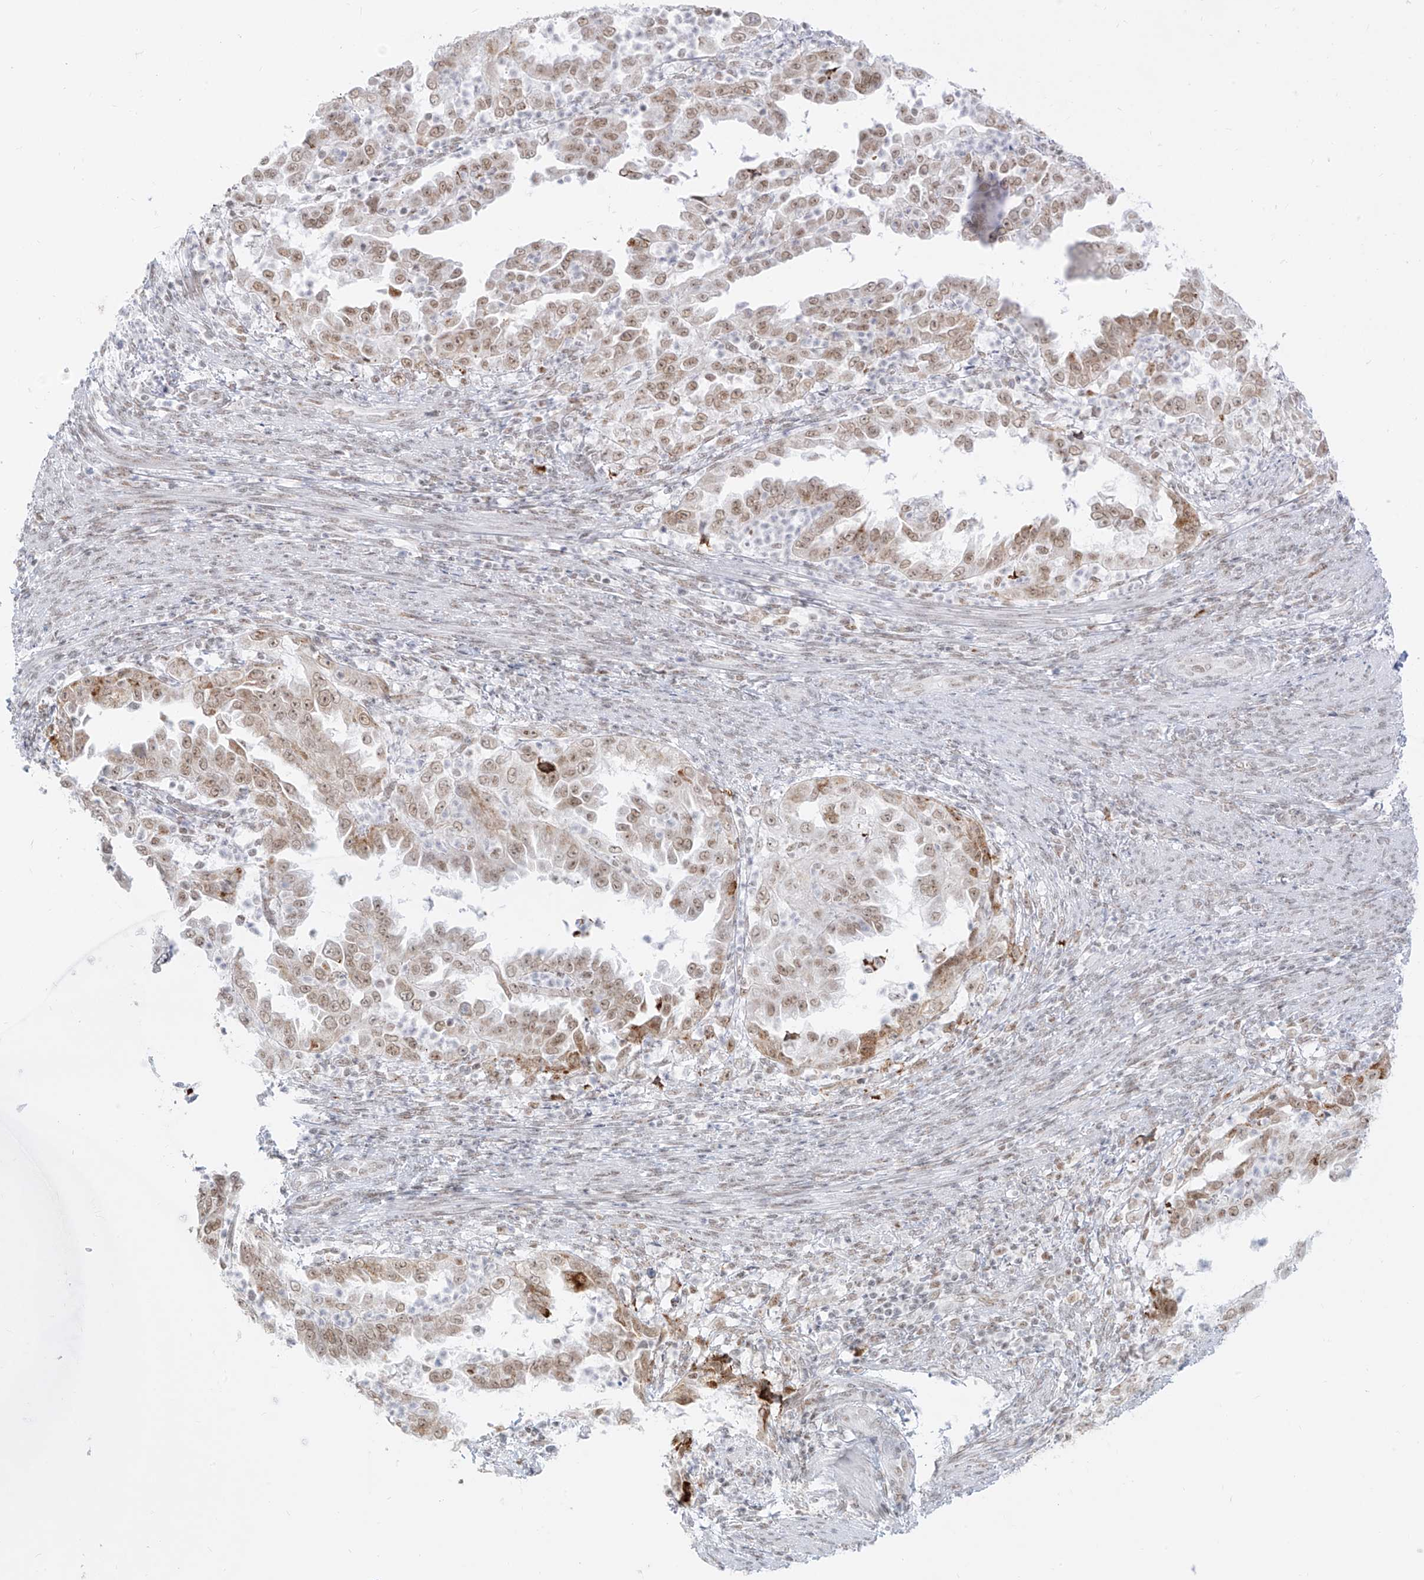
{"staining": {"intensity": "weak", "quantity": "25%-75%", "location": "cytoplasmic/membranous,nuclear"}, "tissue": "endometrial cancer", "cell_type": "Tumor cells", "image_type": "cancer", "snomed": [{"axis": "morphology", "description": "Adenocarcinoma, NOS"}, {"axis": "topography", "description": "Endometrium"}], "caption": "Brown immunohistochemical staining in human endometrial cancer shows weak cytoplasmic/membranous and nuclear staining in approximately 25%-75% of tumor cells. Ihc stains the protein in brown and the nuclei are stained blue.", "gene": "SUPT5H", "patient": {"sex": "female", "age": 85}}